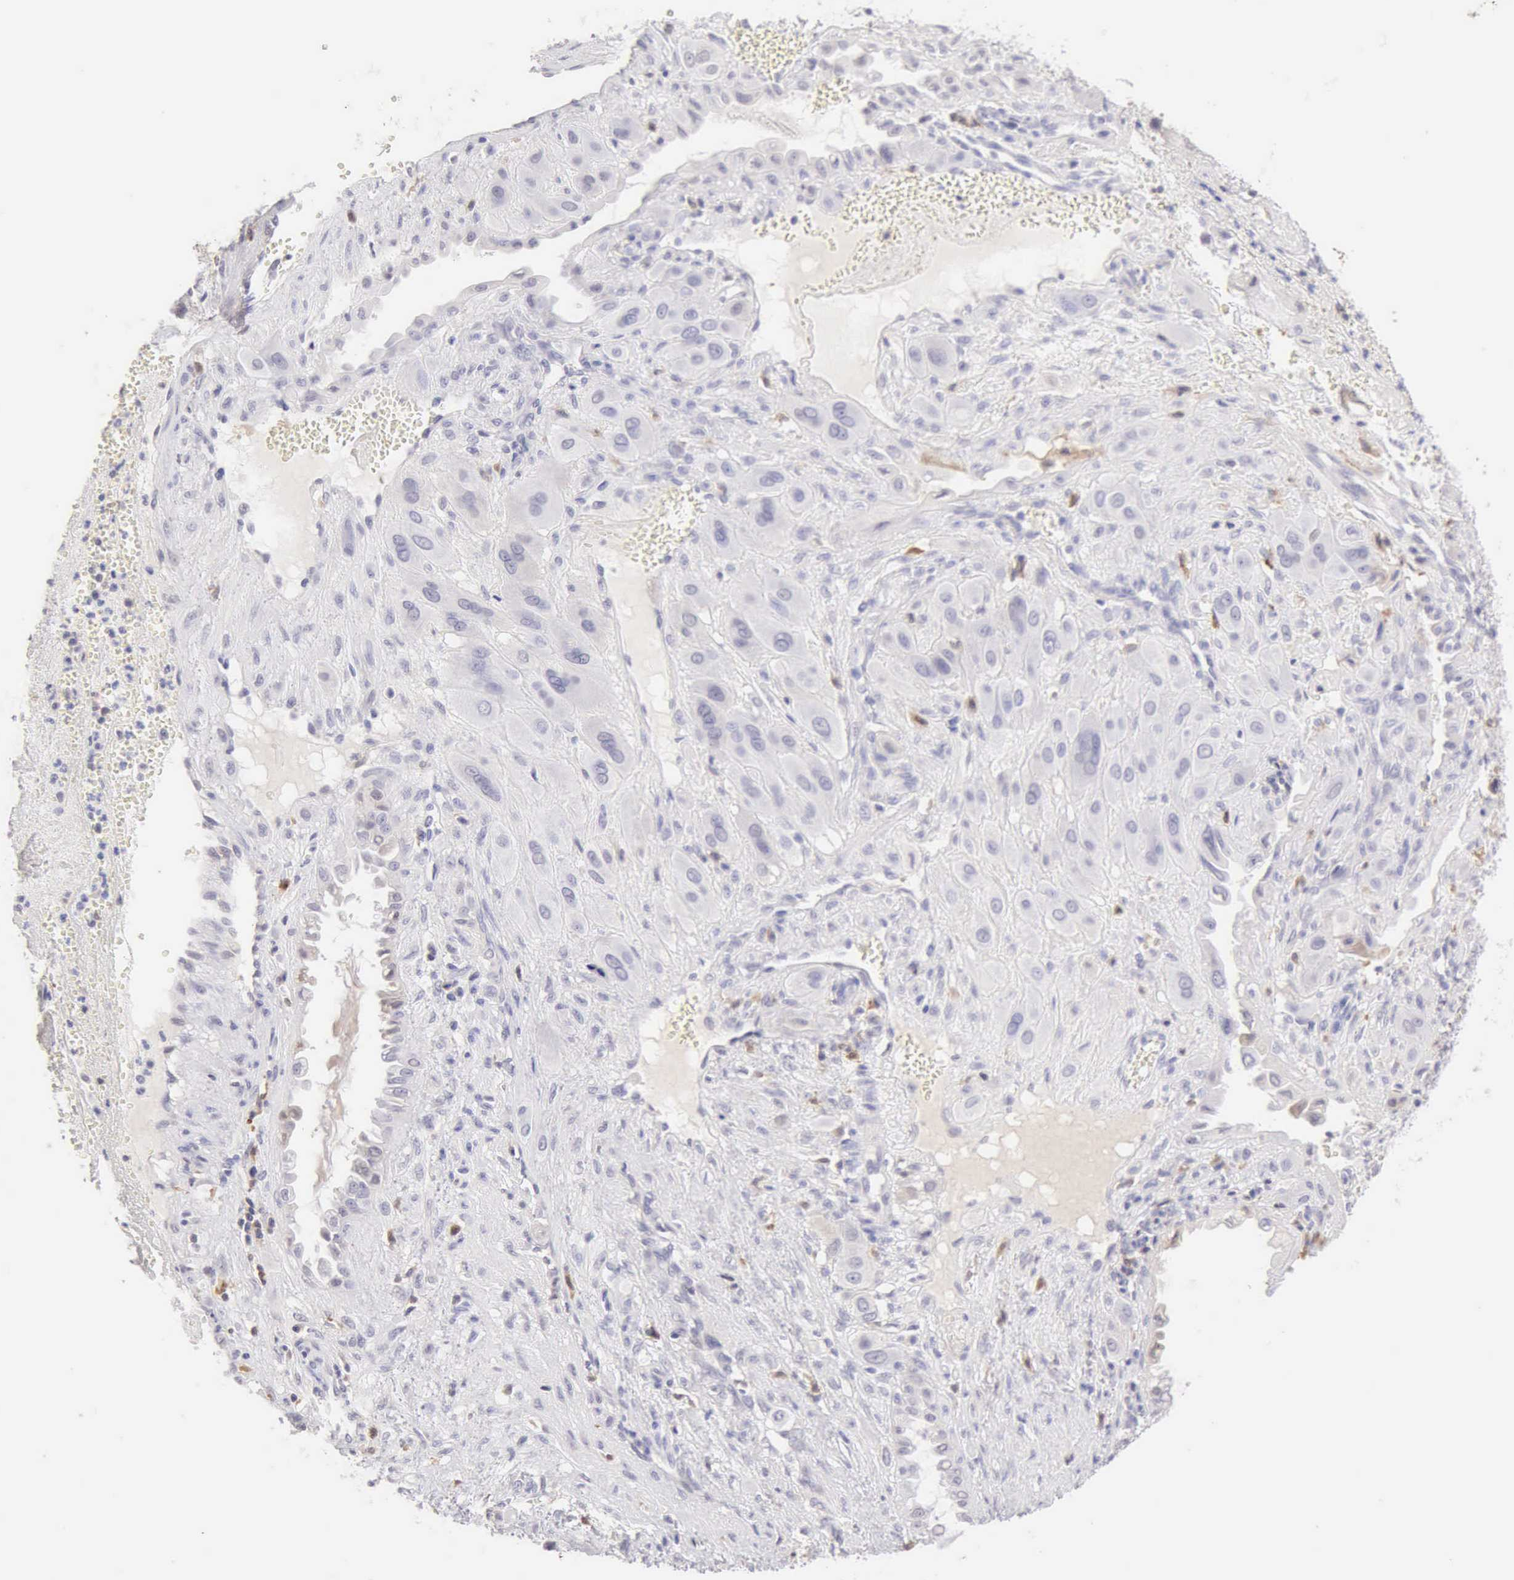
{"staining": {"intensity": "negative", "quantity": "none", "location": "none"}, "tissue": "cervical cancer", "cell_type": "Tumor cells", "image_type": "cancer", "snomed": [{"axis": "morphology", "description": "Squamous cell carcinoma, NOS"}, {"axis": "topography", "description": "Cervix"}], "caption": "Tumor cells show no significant protein expression in squamous cell carcinoma (cervical).", "gene": "RNASE1", "patient": {"sex": "female", "age": 34}}